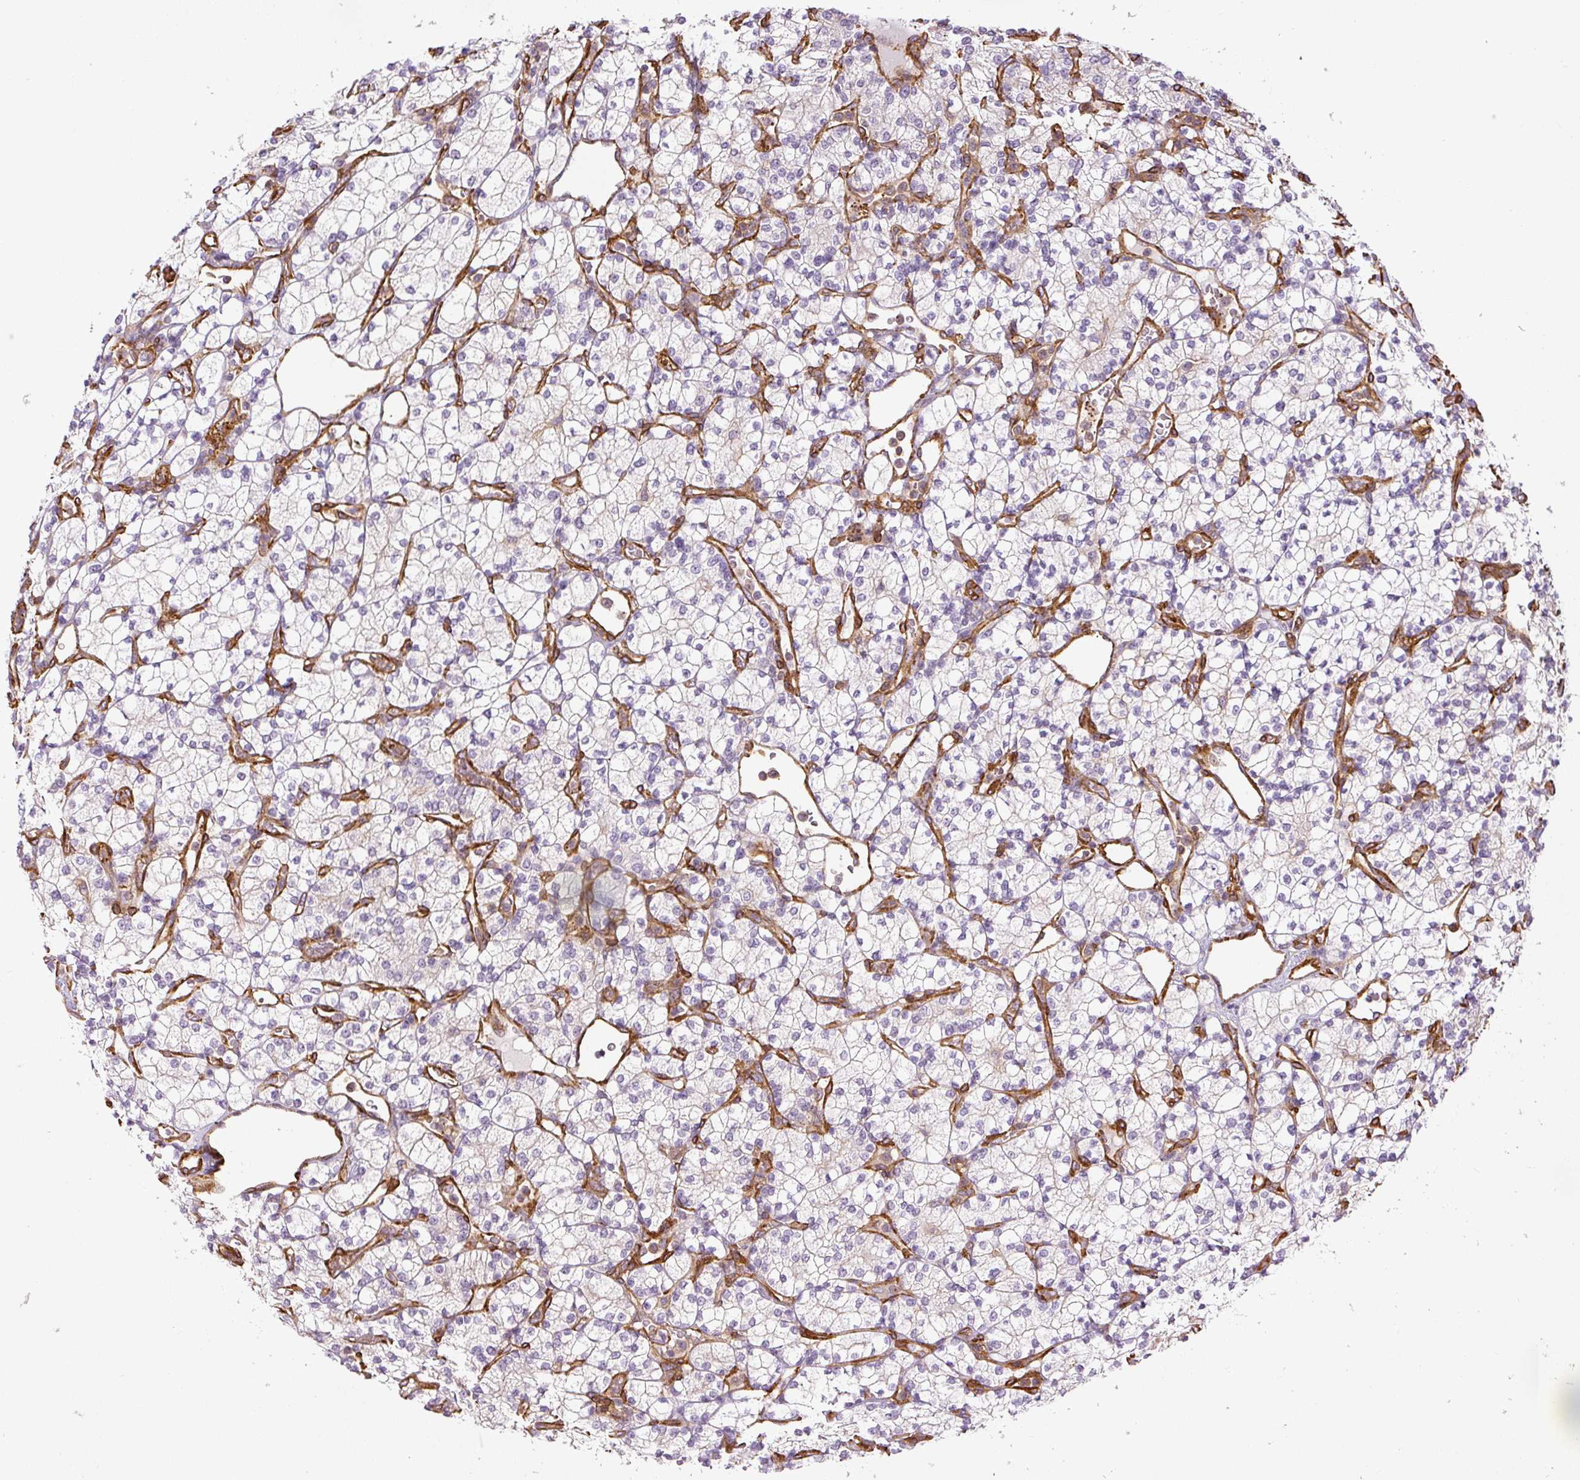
{"staining": {"intensity": "negative", "quantity": "none", "location": "none"}, "tissue": "renal cancer", "cell_type": "Tumor cells", "image_type": "cancer", "snomed": [{"axis": "morphology", "description": "Adenocarcinoma, NOS"}, {"axis": "topography", "description": "Kidney"}], "caption": "Micrograph shows no significant protein staining in tumor cells of renal adenocarcinoma.", "gene": "MYL12A", "patient": {"sex": "male", "age": 77}}